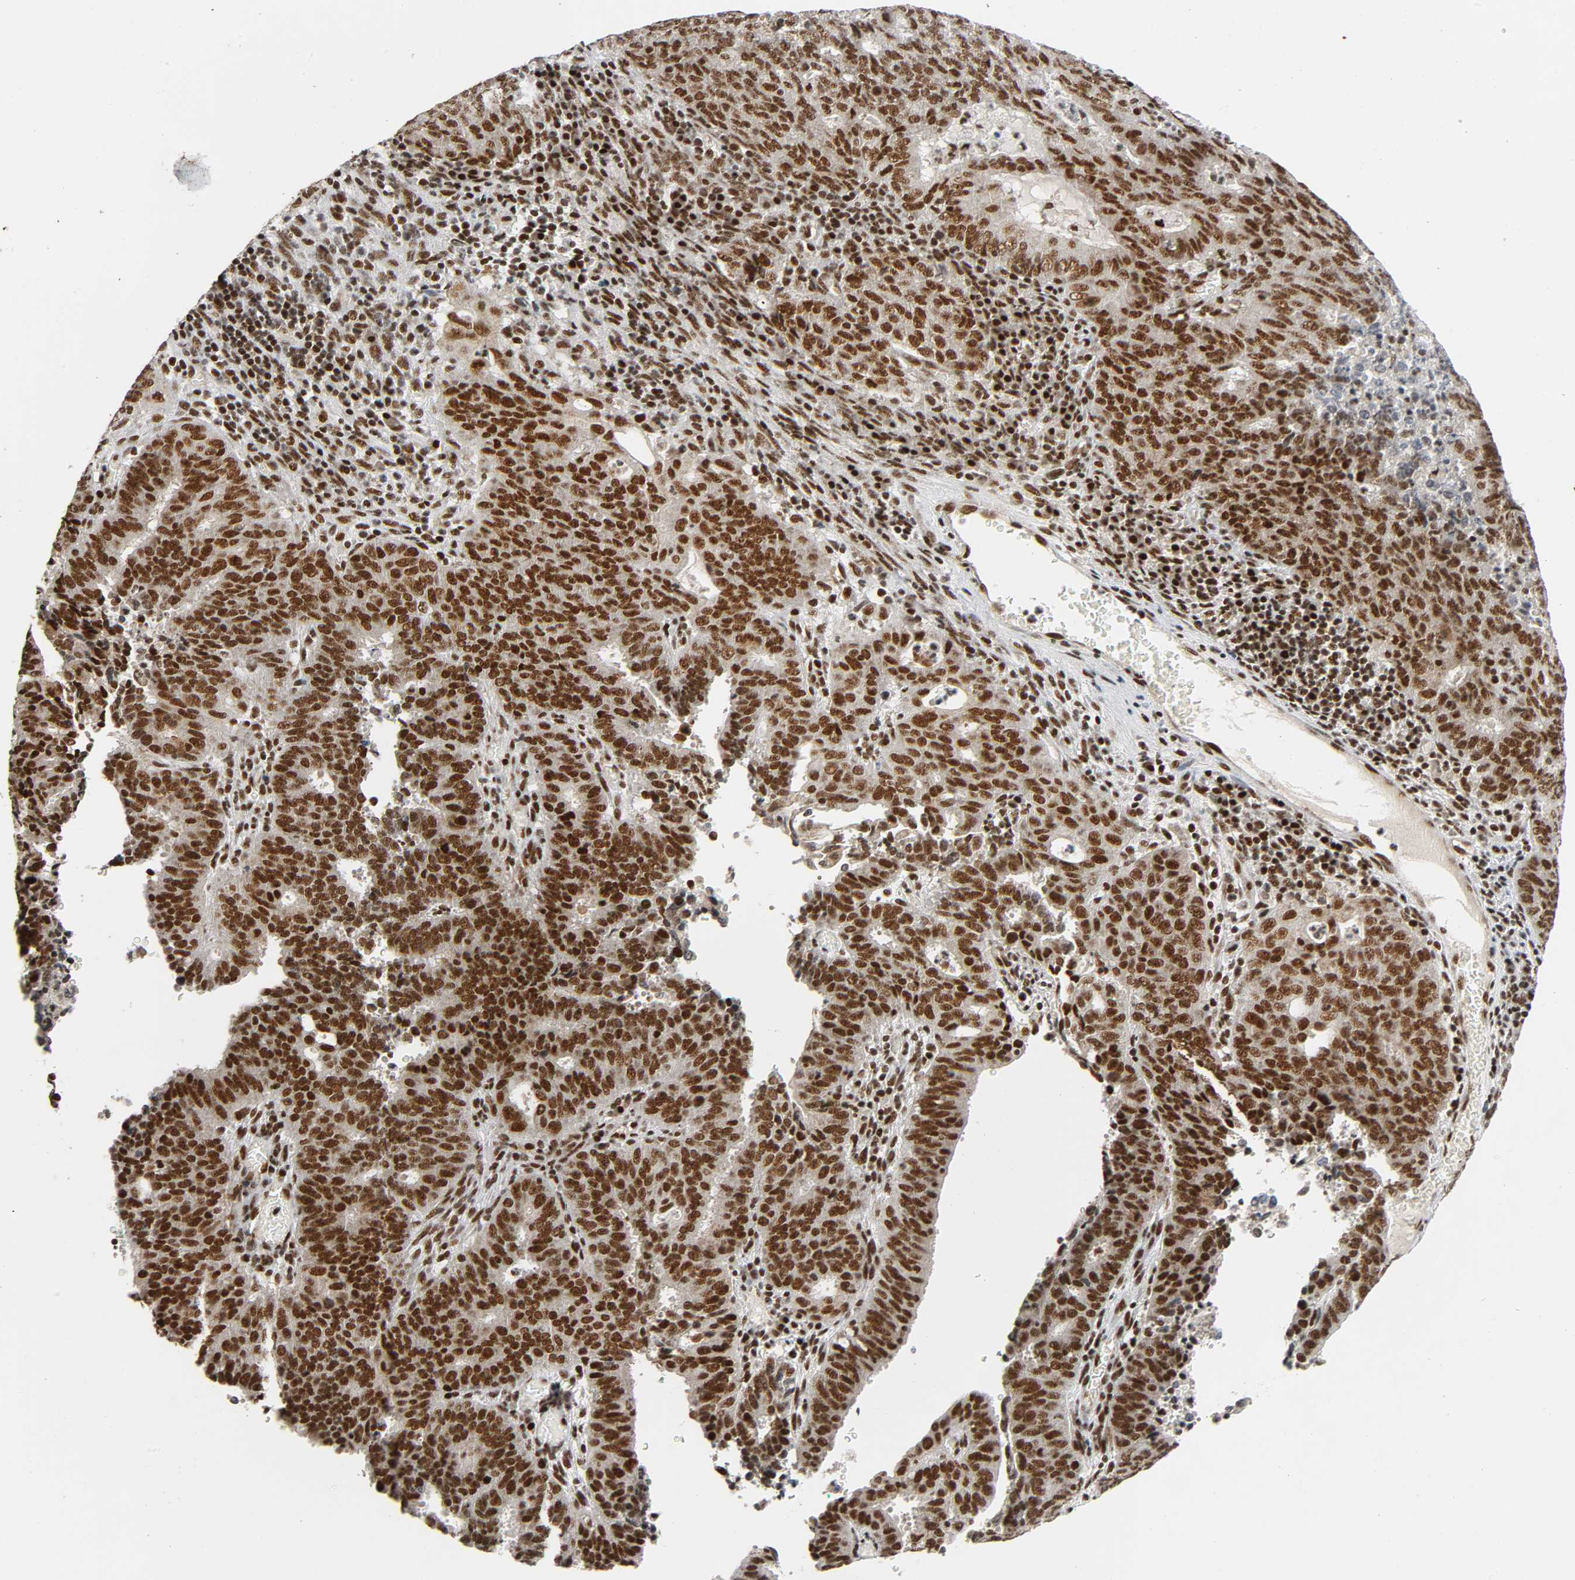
{"staining": {"intensity": "strong", "quantity": ">75%", "location": "nuclear"}, "tissue": "cervical cancer", "cell_type": "Tumor cells", "image_type": "cancer", "snomed": [{"axis": "morphology", "description": "Adenocarcinoma, NOS"}, {"axis": "topography", "description": "Cervix"}], "caption": "A brown stain labels strong nuclear expression of a protein in cervical adenocarcinoma tumor cells.", "gene": "CDK9", "patient": {"sex": "female", "age": 44}}